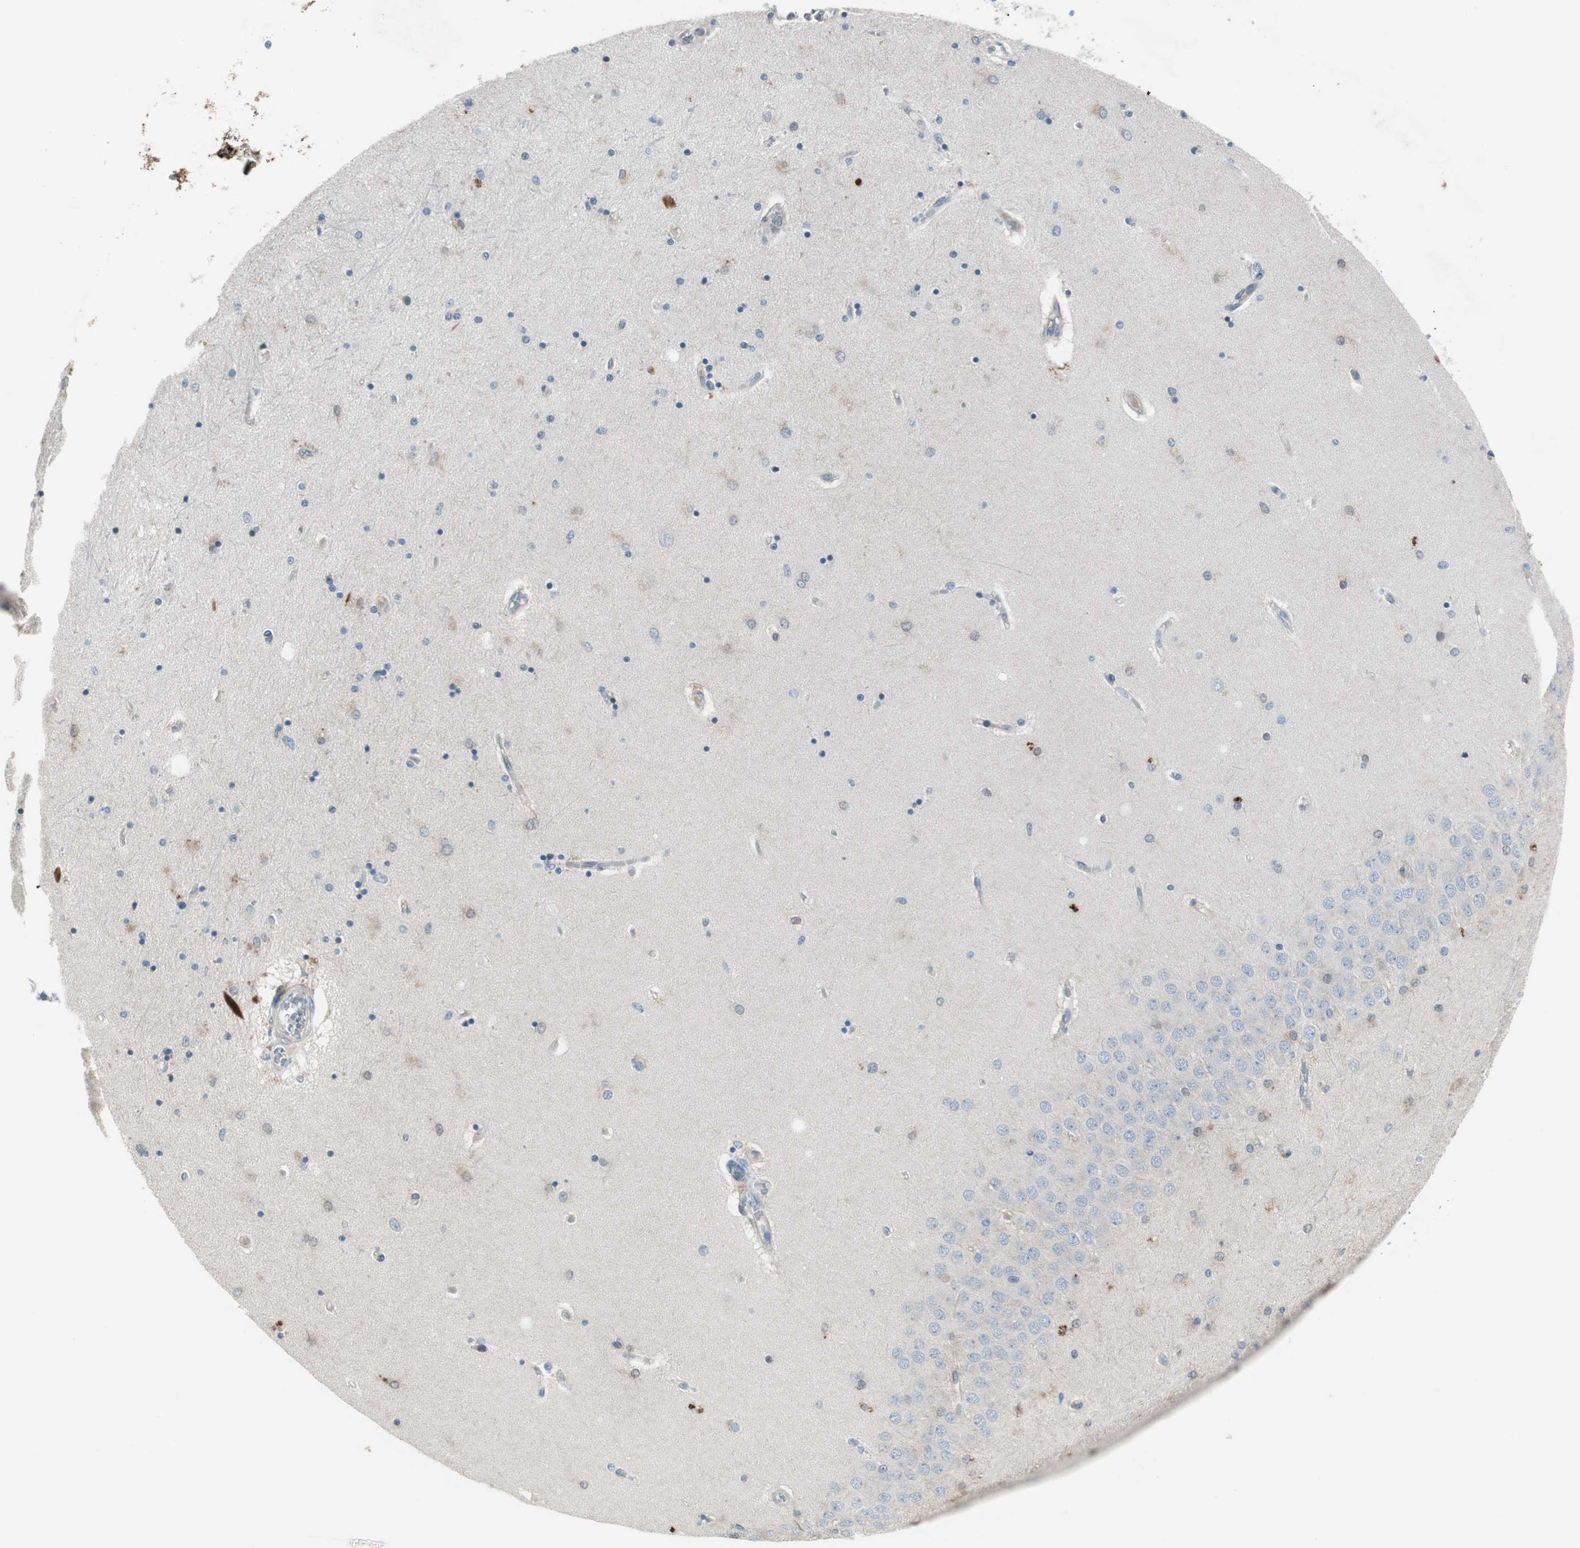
{"staining": {"intensity": "negative", "quantity": "none", "location": "none"}, "tissue": "hippocampus", "cell_type": "Glial cells", "image_type": "normal", "snomed": [{"axis": "morphology", "description": "Normal tissue, NOS"}, {"axis": "topography", "description": "Hippocampus"}], "caption": "Immunohistochemistry (IHC) histopathology image of benign human hippocampus stained for a protein (brown), which exhibits no expression in glial cells. Brightfield microscopy of immunohistochemistry stained with DAB (brown) and hematoxylin (blue), captured at high magnification.", "gene": "PIGR", "patient": {"sex": "female", "age": 54}}